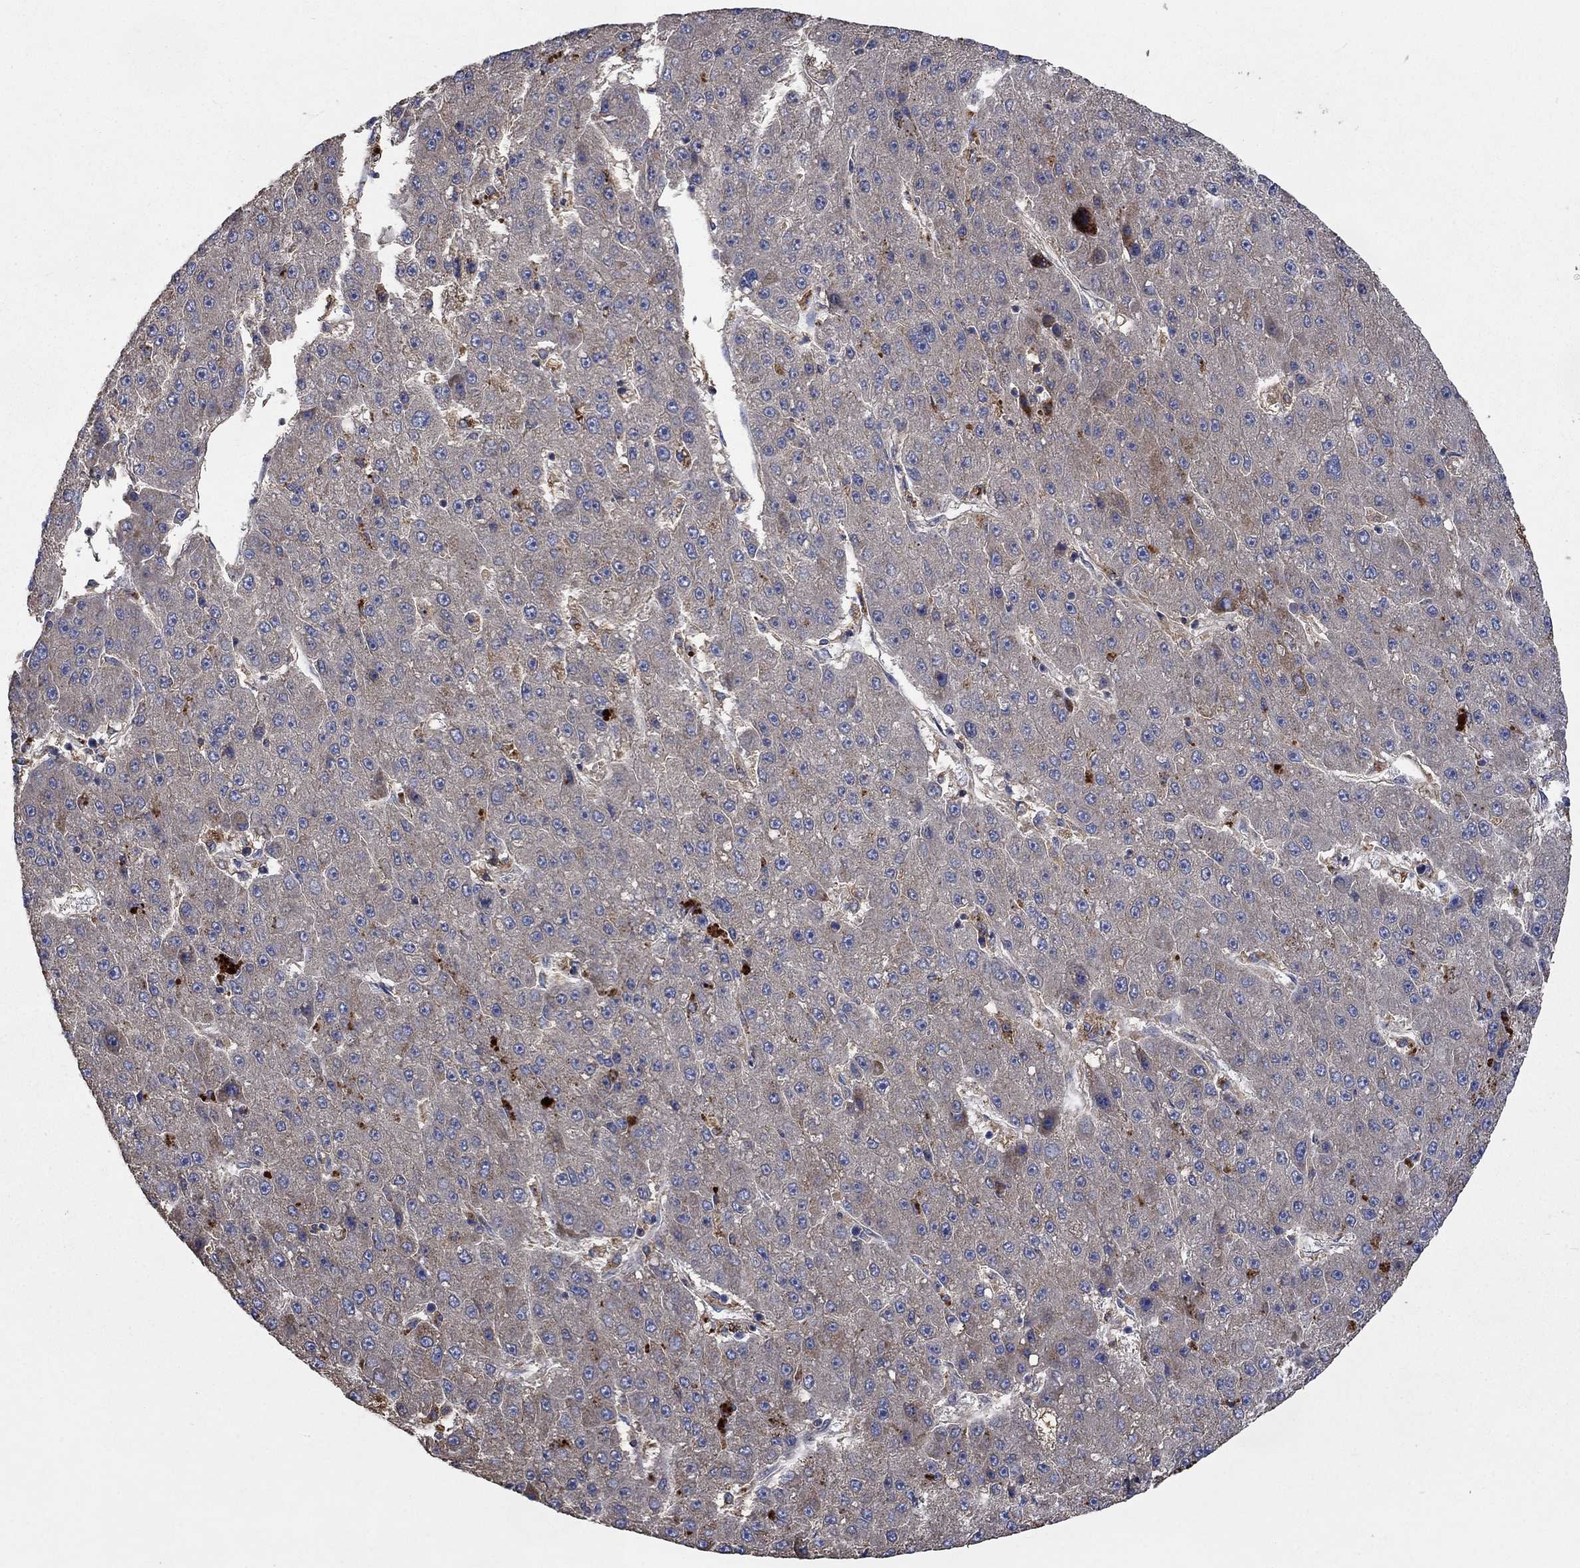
{"staining": {"intensity": "moderate", "quantity": "<25%", "location": "cytoplasmic/membranous"}, "tissue": "liver cancer", "cell_type": "Tumor cells", "image_type": "cancer", "snomed": [{"axis": "morphology", "description": "Carcinoma, Hepatocellular, NOS"}, {"axis": "topography", "description": "Liver"}], "caption": "IHC histopathology image of neoplastic tissue: hepatocellular carcinoma (liver) stained using IHC displays low levels of moderate protein expression localized specifically in the cytoplasmic/membranous of tumor cells, appearing as a cytoplasmic/membranous brown color.", "gene": "UGT8", "patient": {"sex": "male", "age": 67}}